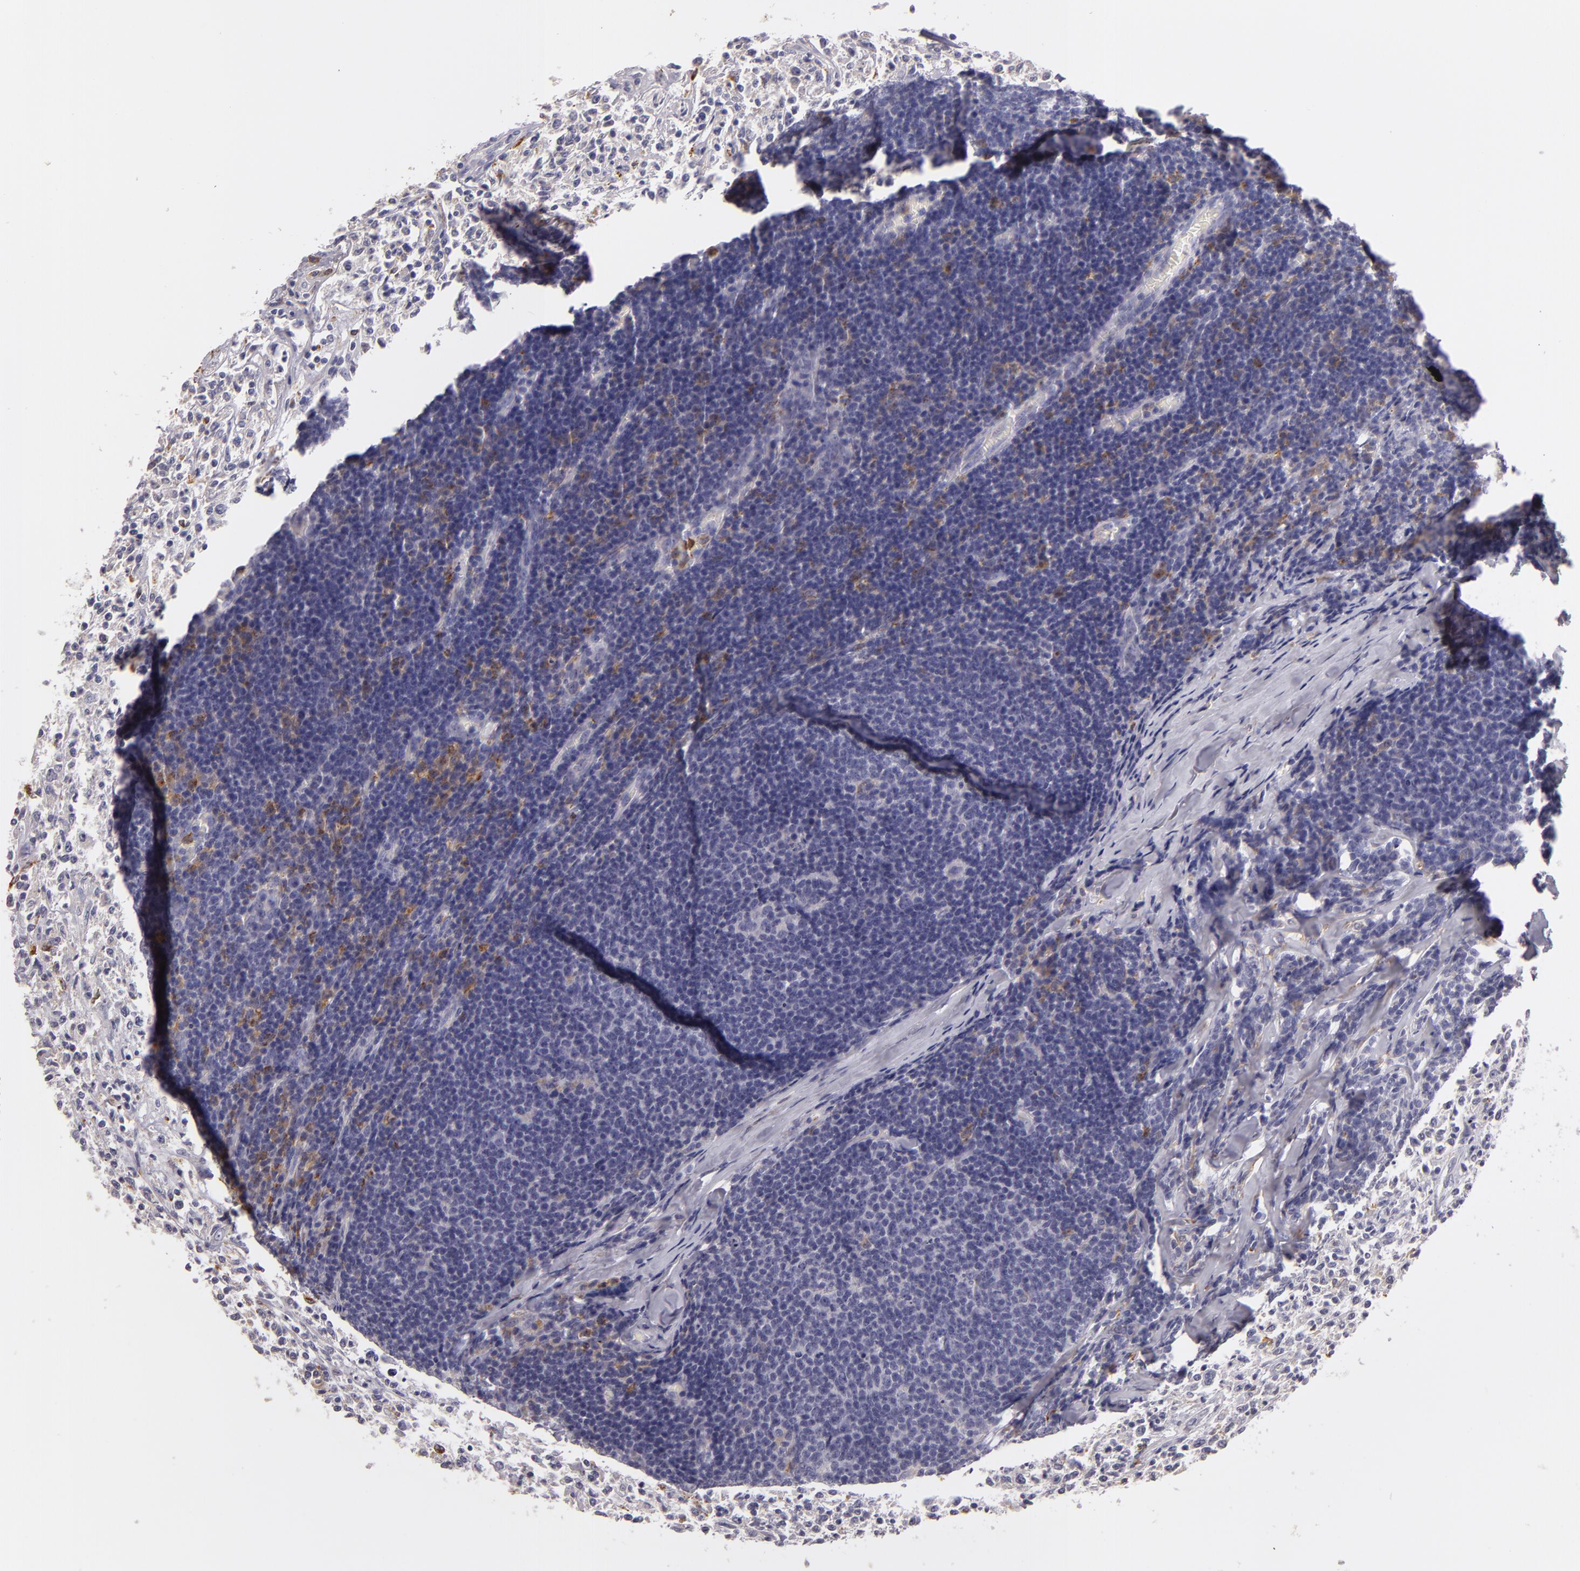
{"staining": {"intensity": "negative", "quantity": "none", "location": "none"}, "tissue": "lymphoma", "cell_type": "Tumor cells", "image_type": "cancer", "snomed": [{"axis": "morphology", "description": "Malignant lymphoma, non-Hodgkin's type, Low grade"}, {"axis": "topography", "description": "Lymph node"}], "caption": "Human low-grade malignant lymphoma, non-Hodgkin's type stained for a protein using immunohistochemistry reveals no staining in tumor cells.", "gene": "TLR8", "patient": {"sex": "male", "age": 74}}